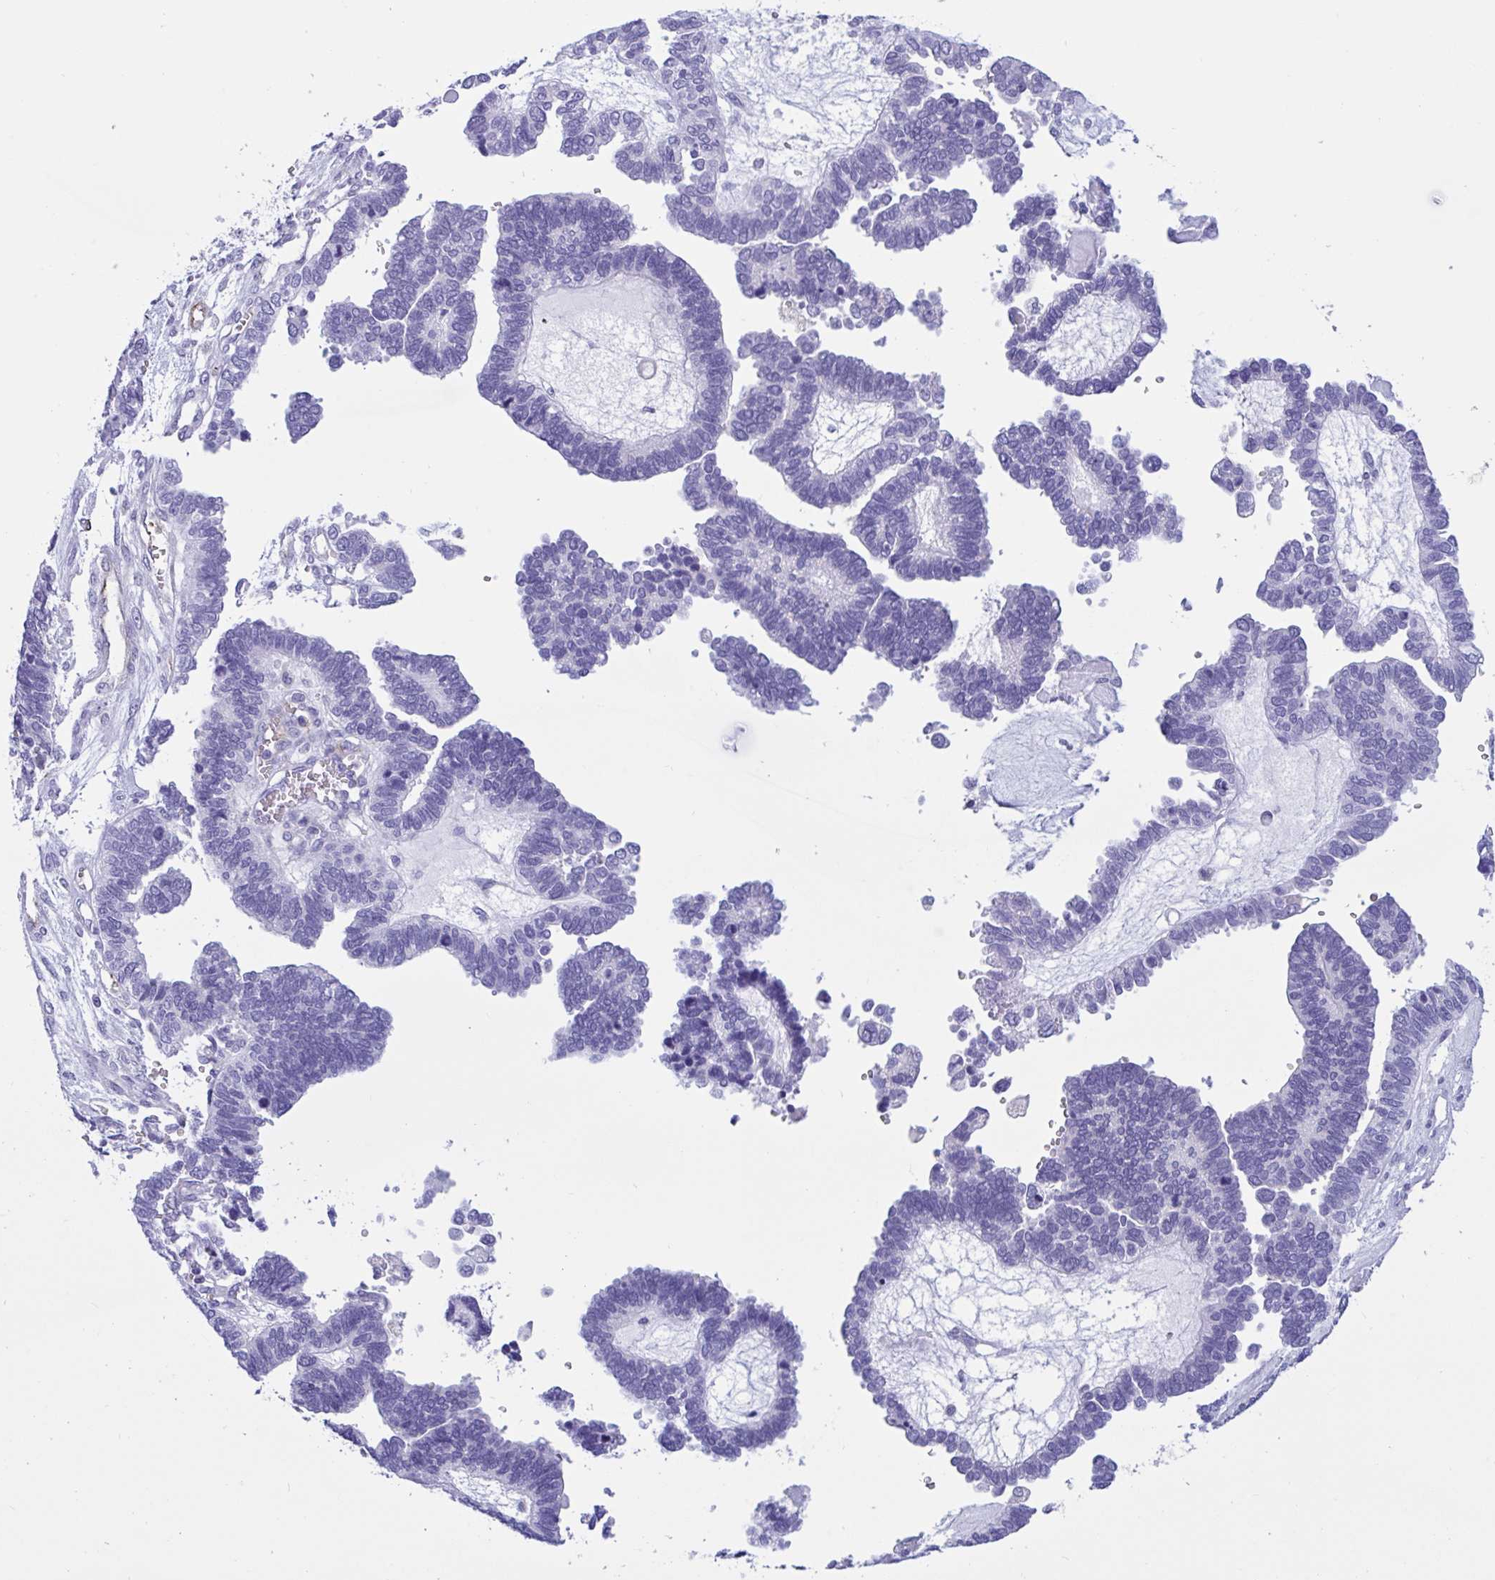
{"staining": {"intensity": "negative", "quantity": "none", "location": "none"}, "tissue": "ovarian cancer", "cell_type": "Tumor cells", "image_type": "cancer", "snomed": [{"axis": "morphology", "description": "Cystadenocarcinoma, serous, NOS"}, {"axis": "topography", "description": "Ovary"}], "caption": "IHC of ovarian cancer shows no positivity in tumor cells.", "gene": "RPL22L1", "patient": {"sex": "female", "age": 51}}